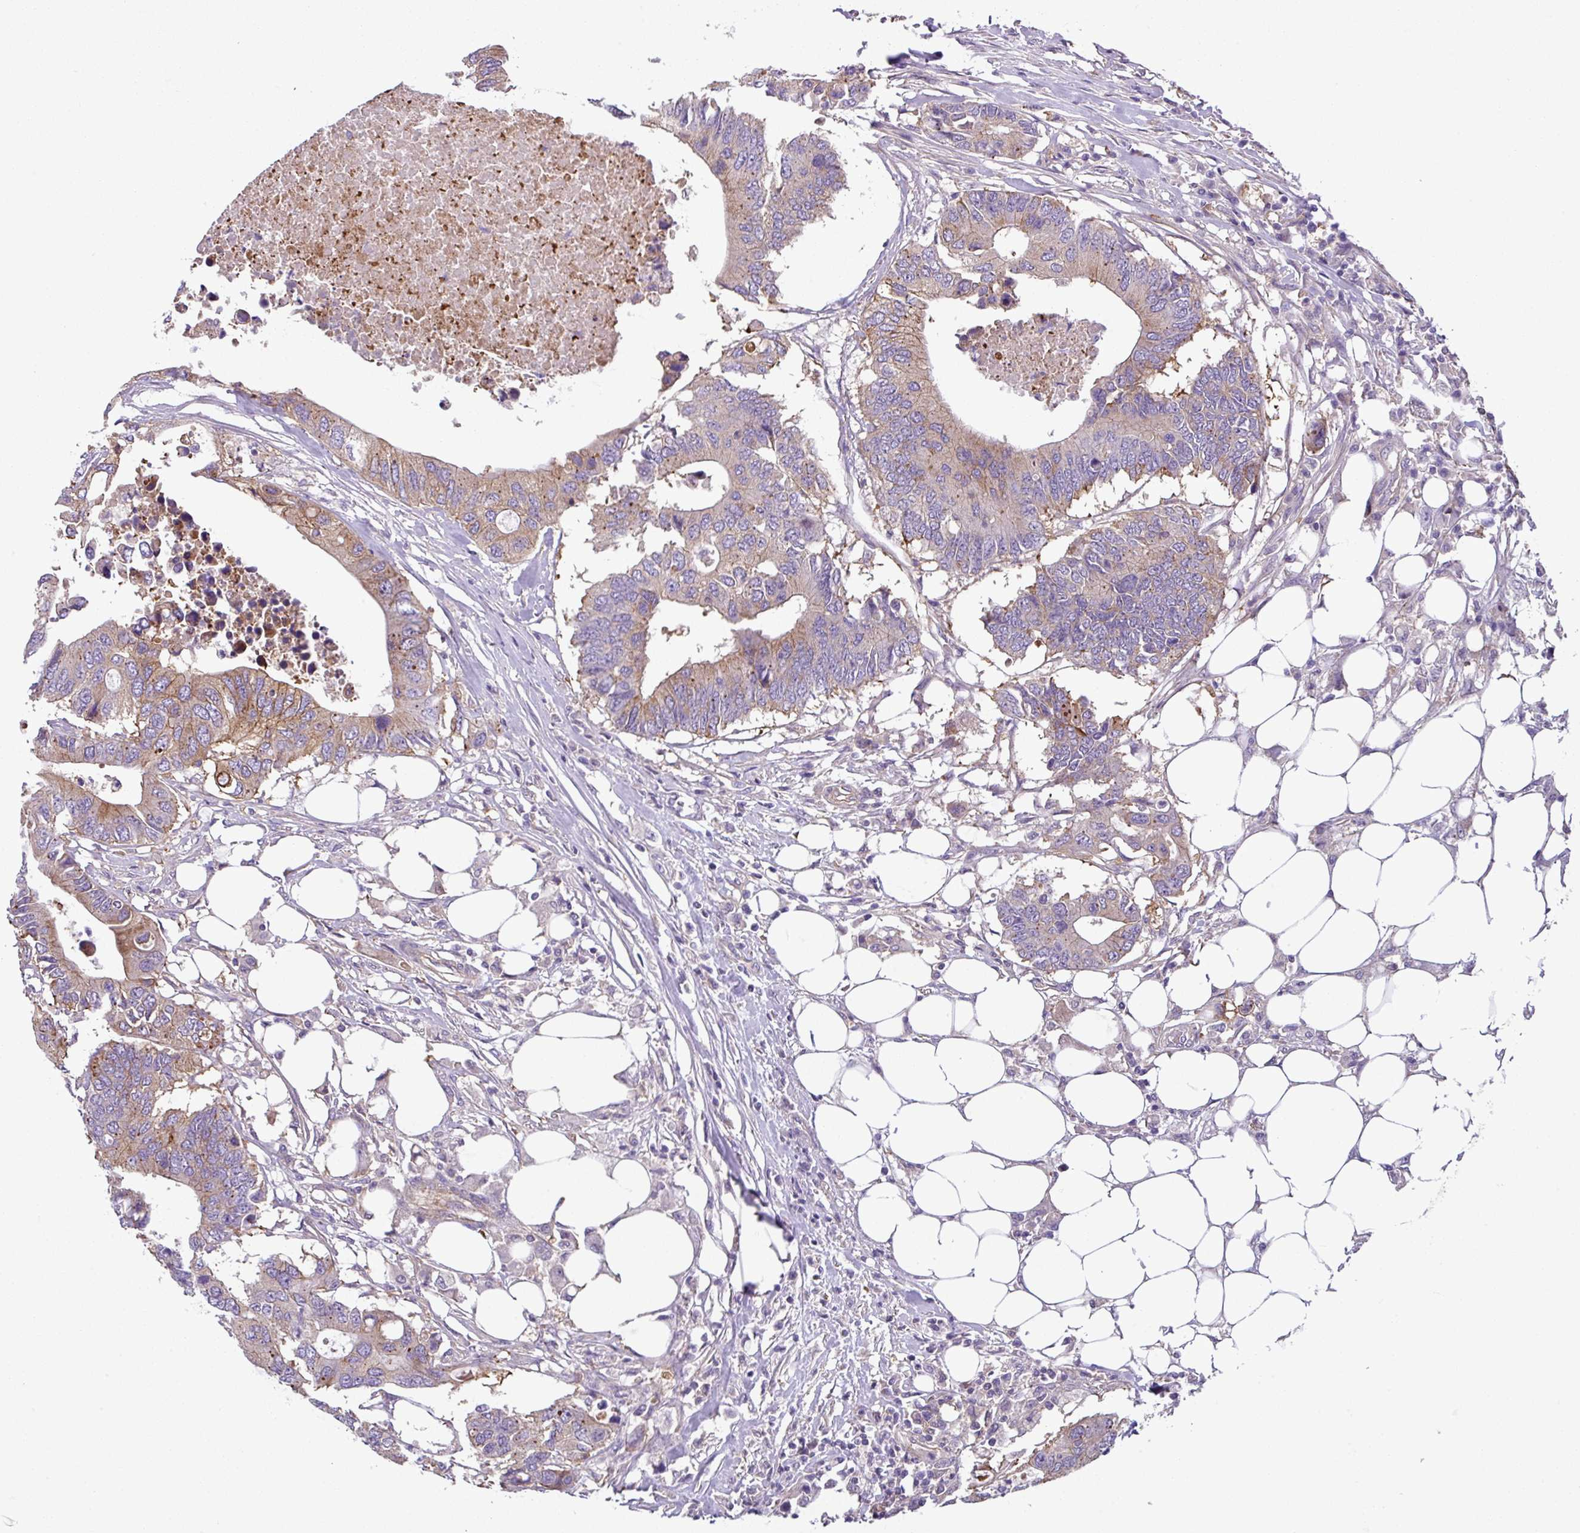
{"staining": {"intensity": "weak", "quantity": "25%-75%", "location": "cytoplasmic/membranous"}, "tissue": "colorectal cancer", "cell_type": "Tumor cells", "image_type": "cancer", "snomed": [{"axis": "morphology", "description": "Adenocarcinoma, NOS"}, {"axis": "topography", "description": "Colon"}], "caption": "A brown stain shows weak cytoplasmic/membranous positivity of a protein in human adenocarcinoma (colorectal) tumor cells.", "gene": "SLC23A2", "patient": {"sex": "male", "age": 71}}